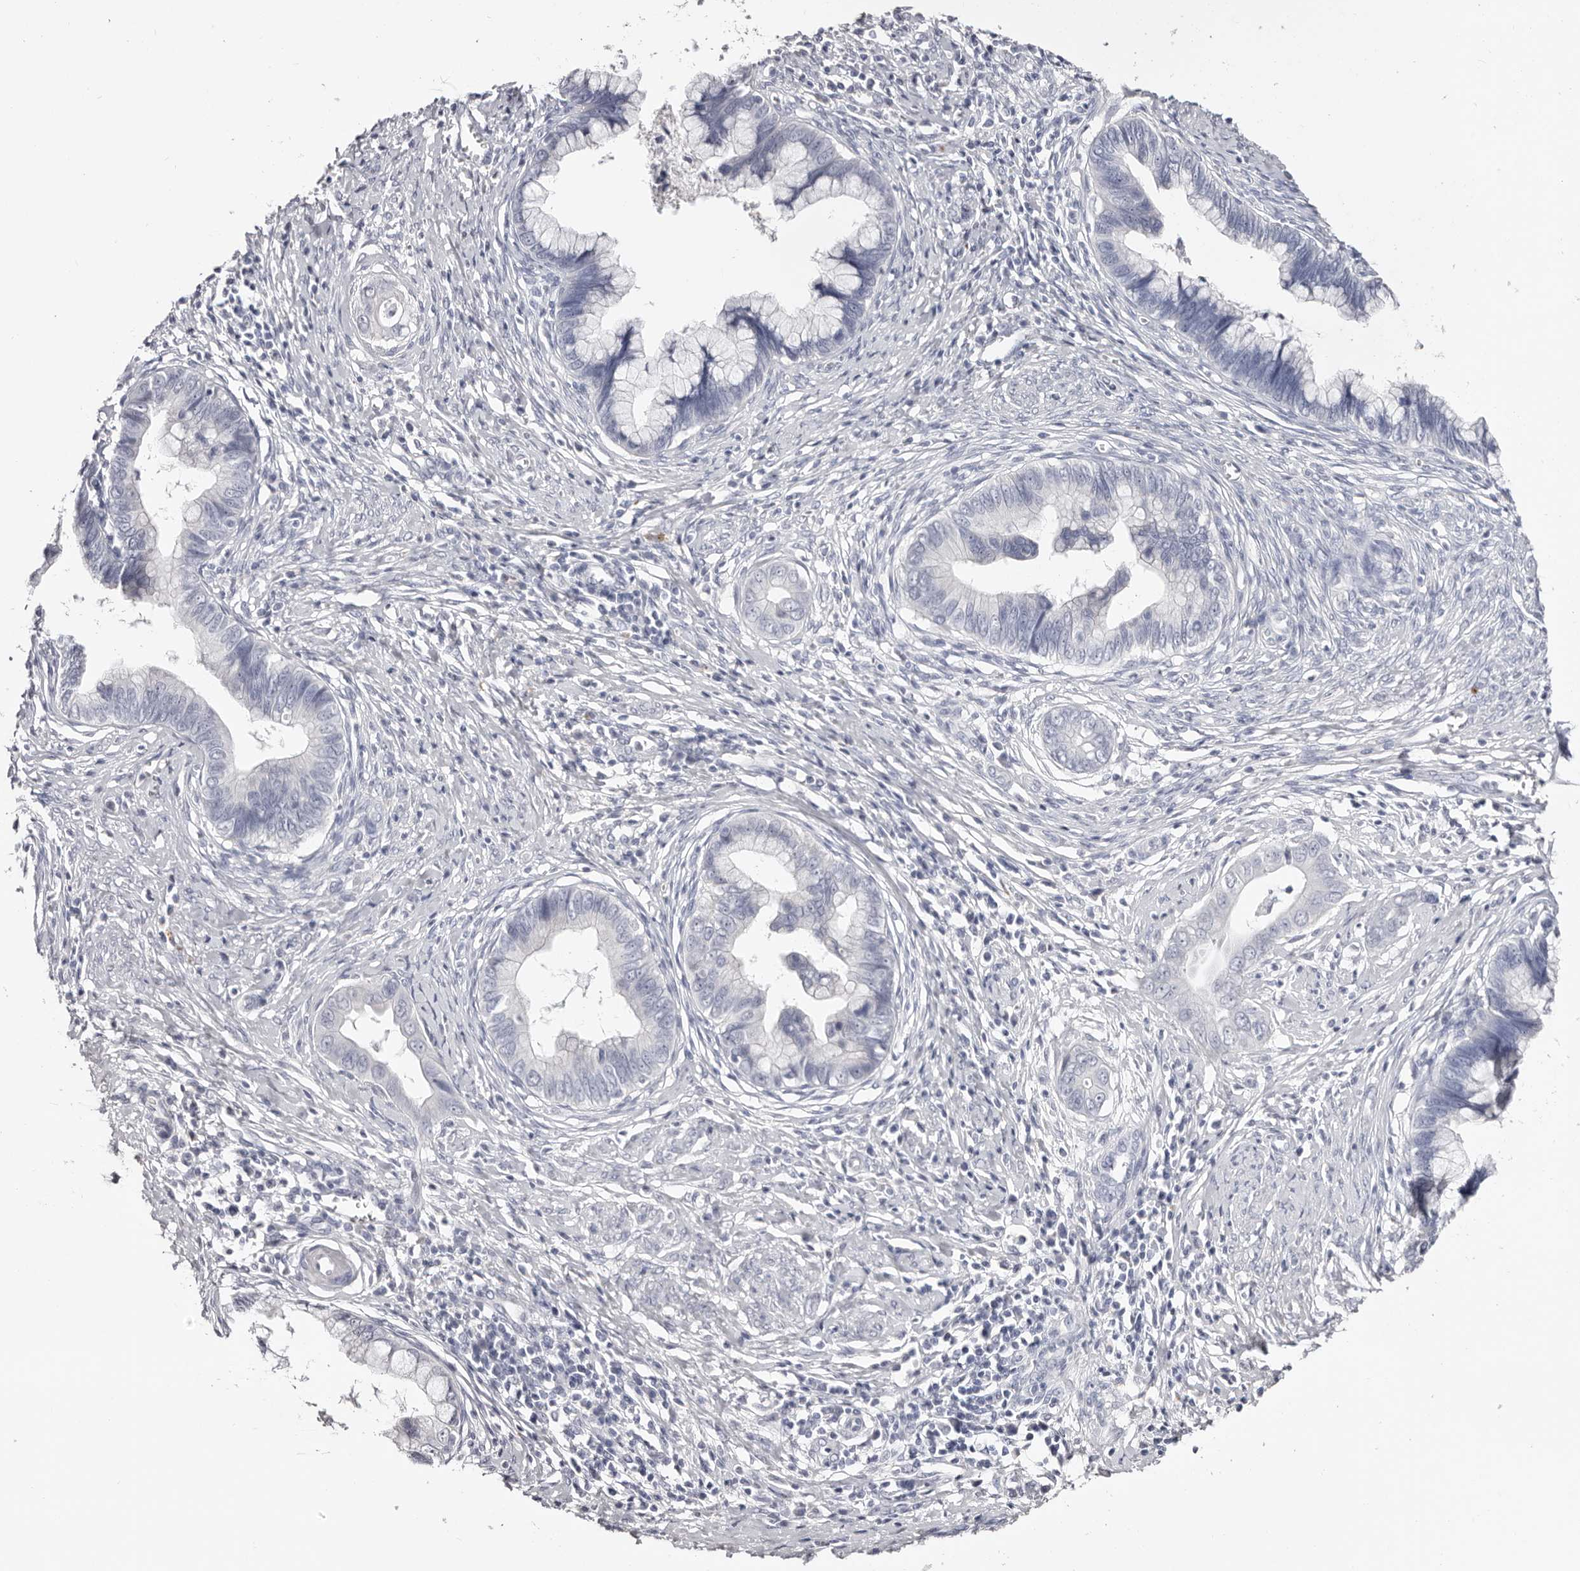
{"staining": {"intensity": "negative", "quantity": "none", "location": "none"}, "tissue": "cervical cancer", "cell_type": "Tumor cells", "image_type": "cancer", "snomed": [{"axis": "morphology", "description": "Adenocarcinoma, NOS"}, {"axis": "topography", "description": "Cervix"}], "caption": "This is an immunohistochemistry photomicrograph of human cervical adenocarcinoma. There is no staining in tumor cells.", "gene": "AKNAD1", "patient": {"sex": "female", "age": 44}}